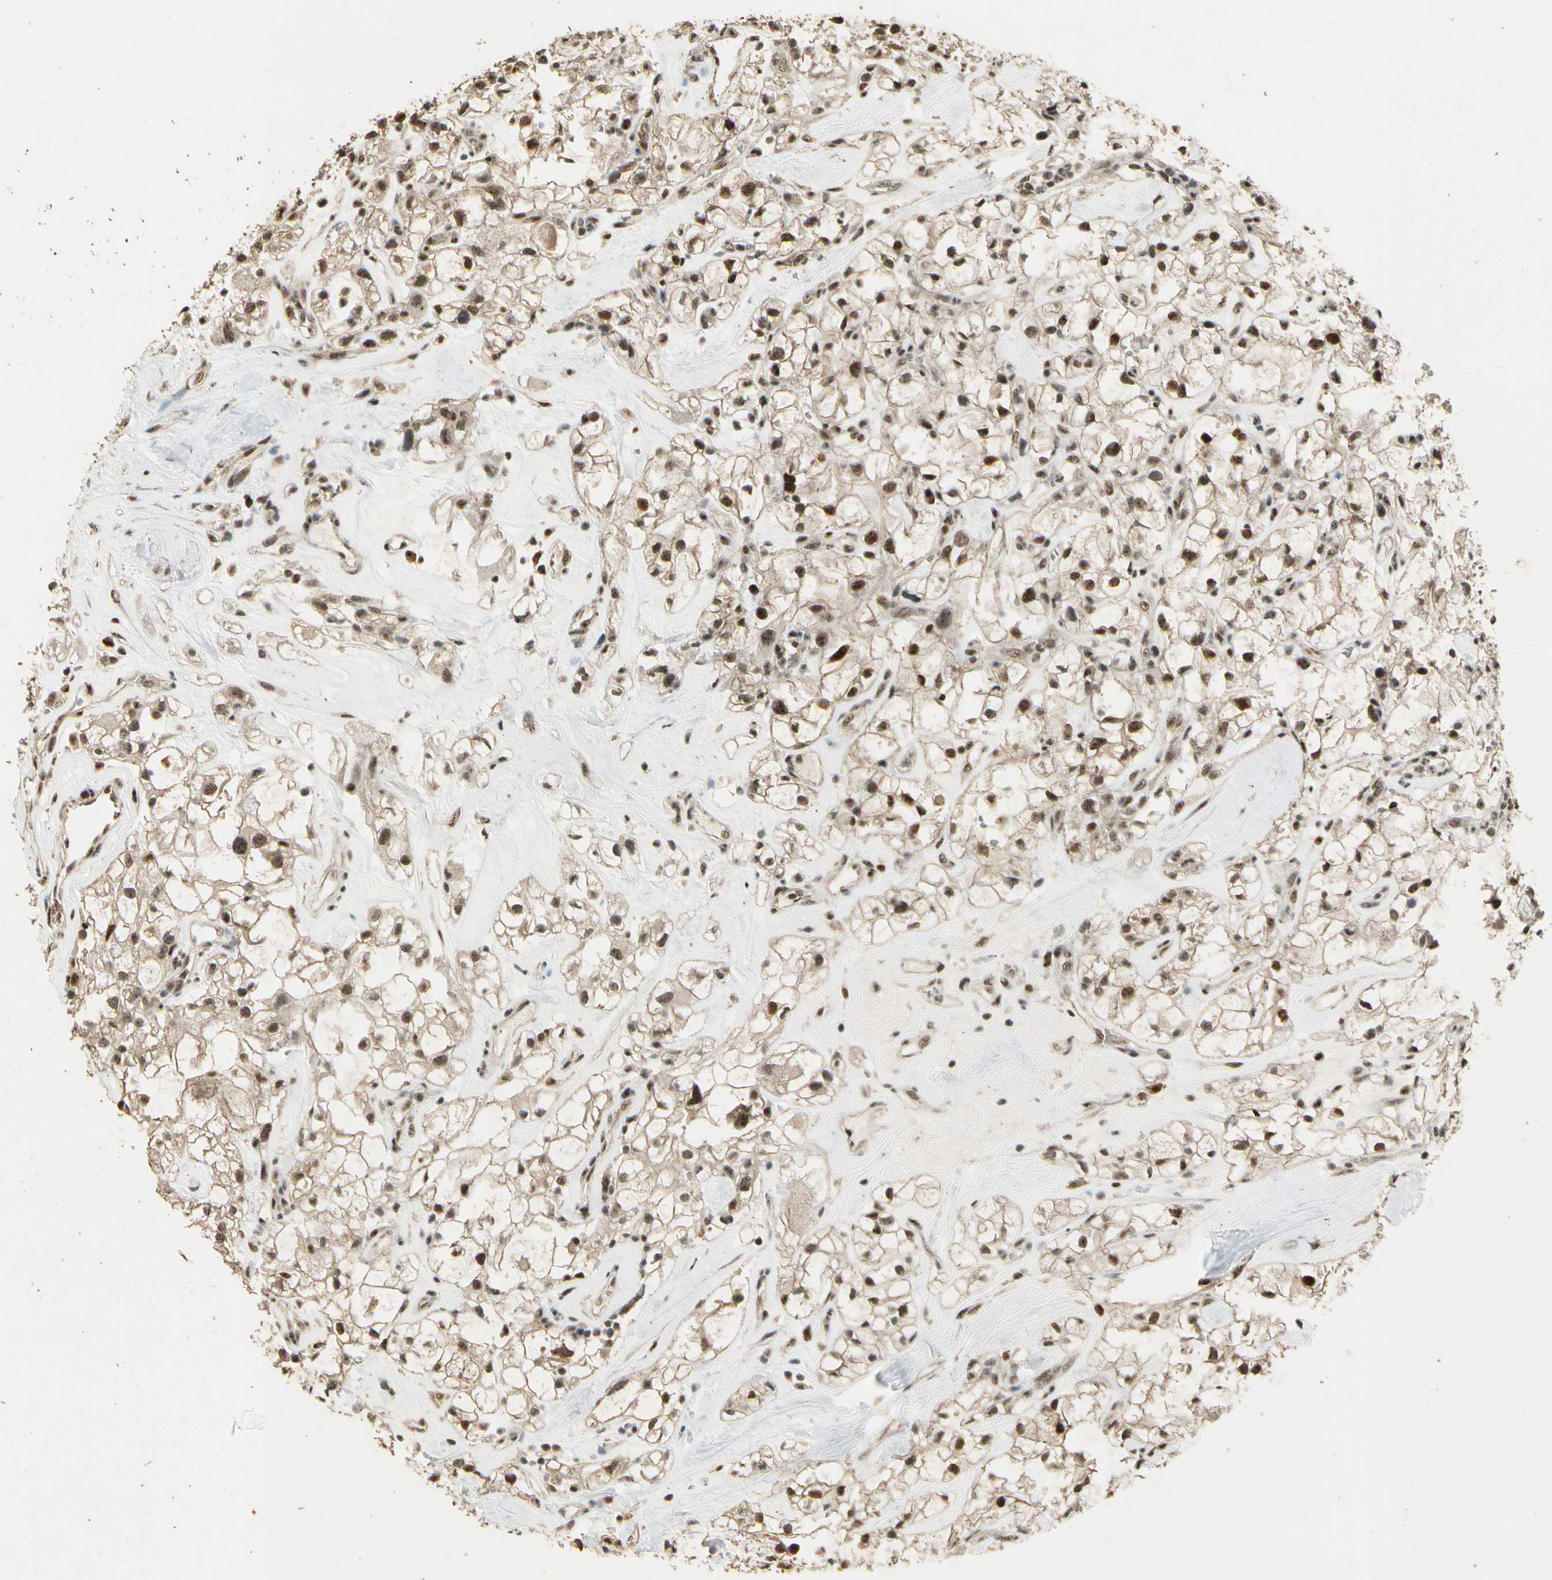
{"staining": {"intensity": "moderate", "quantity": ">75%", "location": "nuclear"}, "tissue": "renal cancer", "cell_type": "Tumor cells", "image_type": "cancer", "snomed": [{"axis": "morphology", "description": "Adenocarcinoma, NOS"}, {"axis": "topography", "description": "Kidney"}], "caption": "A brown stain labels moderate nuclear expression of a protein in human adenocarcinoma (renal) tumor cells.", "gene": "RBM25", "patient": {"sex": "female", "age": 60}}